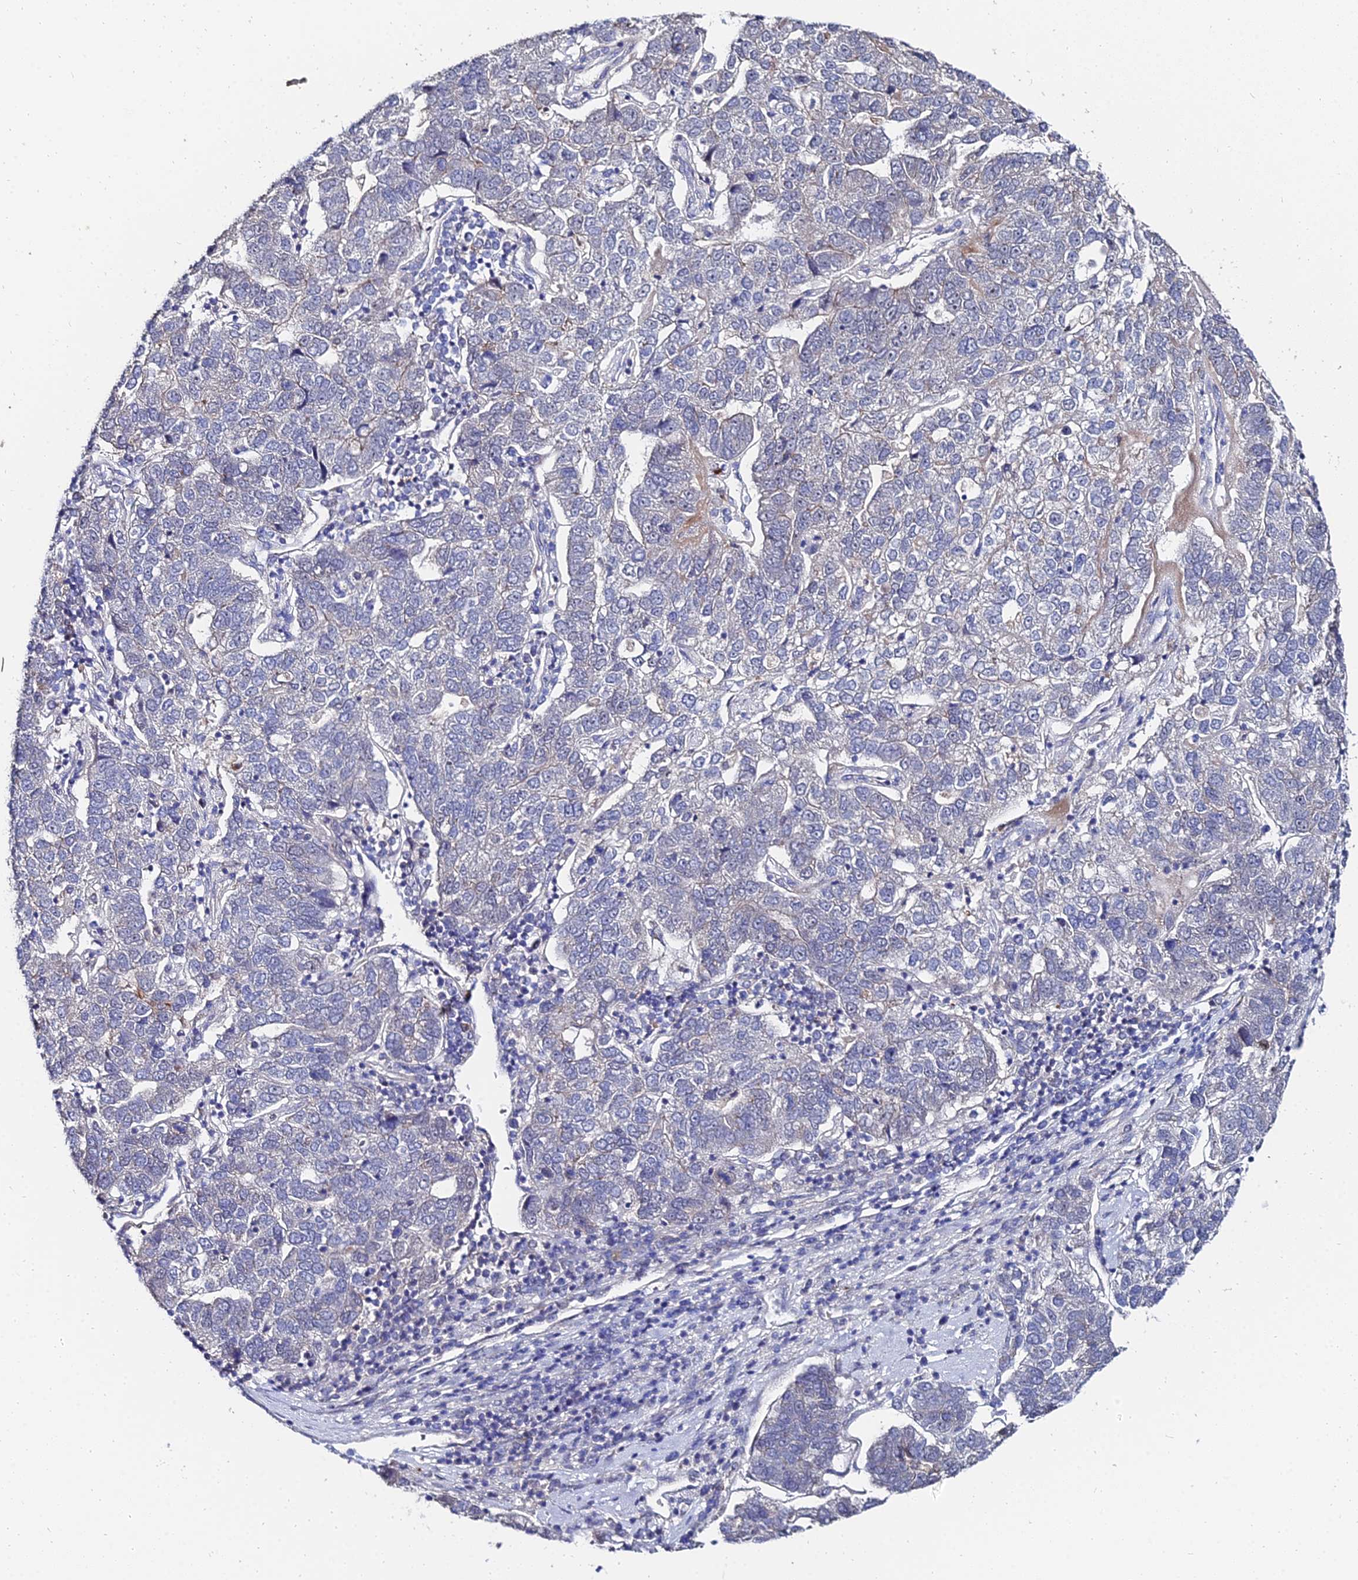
{"staining": {"intensity": "negative", "quantity": "none", "location": "none"}, "tissue": "pancreatic cancer", "cell_type": "Tumor cells", "image_type": "cancer", "snomed": [{"axis": "morphology", "description": "Adenocarcinoma, NOS"}, {"axis": "topography", "description": "Pancreas"}], "caption": "IHC micrograph of neoplastic tissue: human adenocarcinoma (pancreatic) stained with DAB (3,3'-diaminobenzidine) exhibits no significant protein expression in tumor cells.", "gene": "BORCS8", "patient": {"sex": "female", "age": 61}}